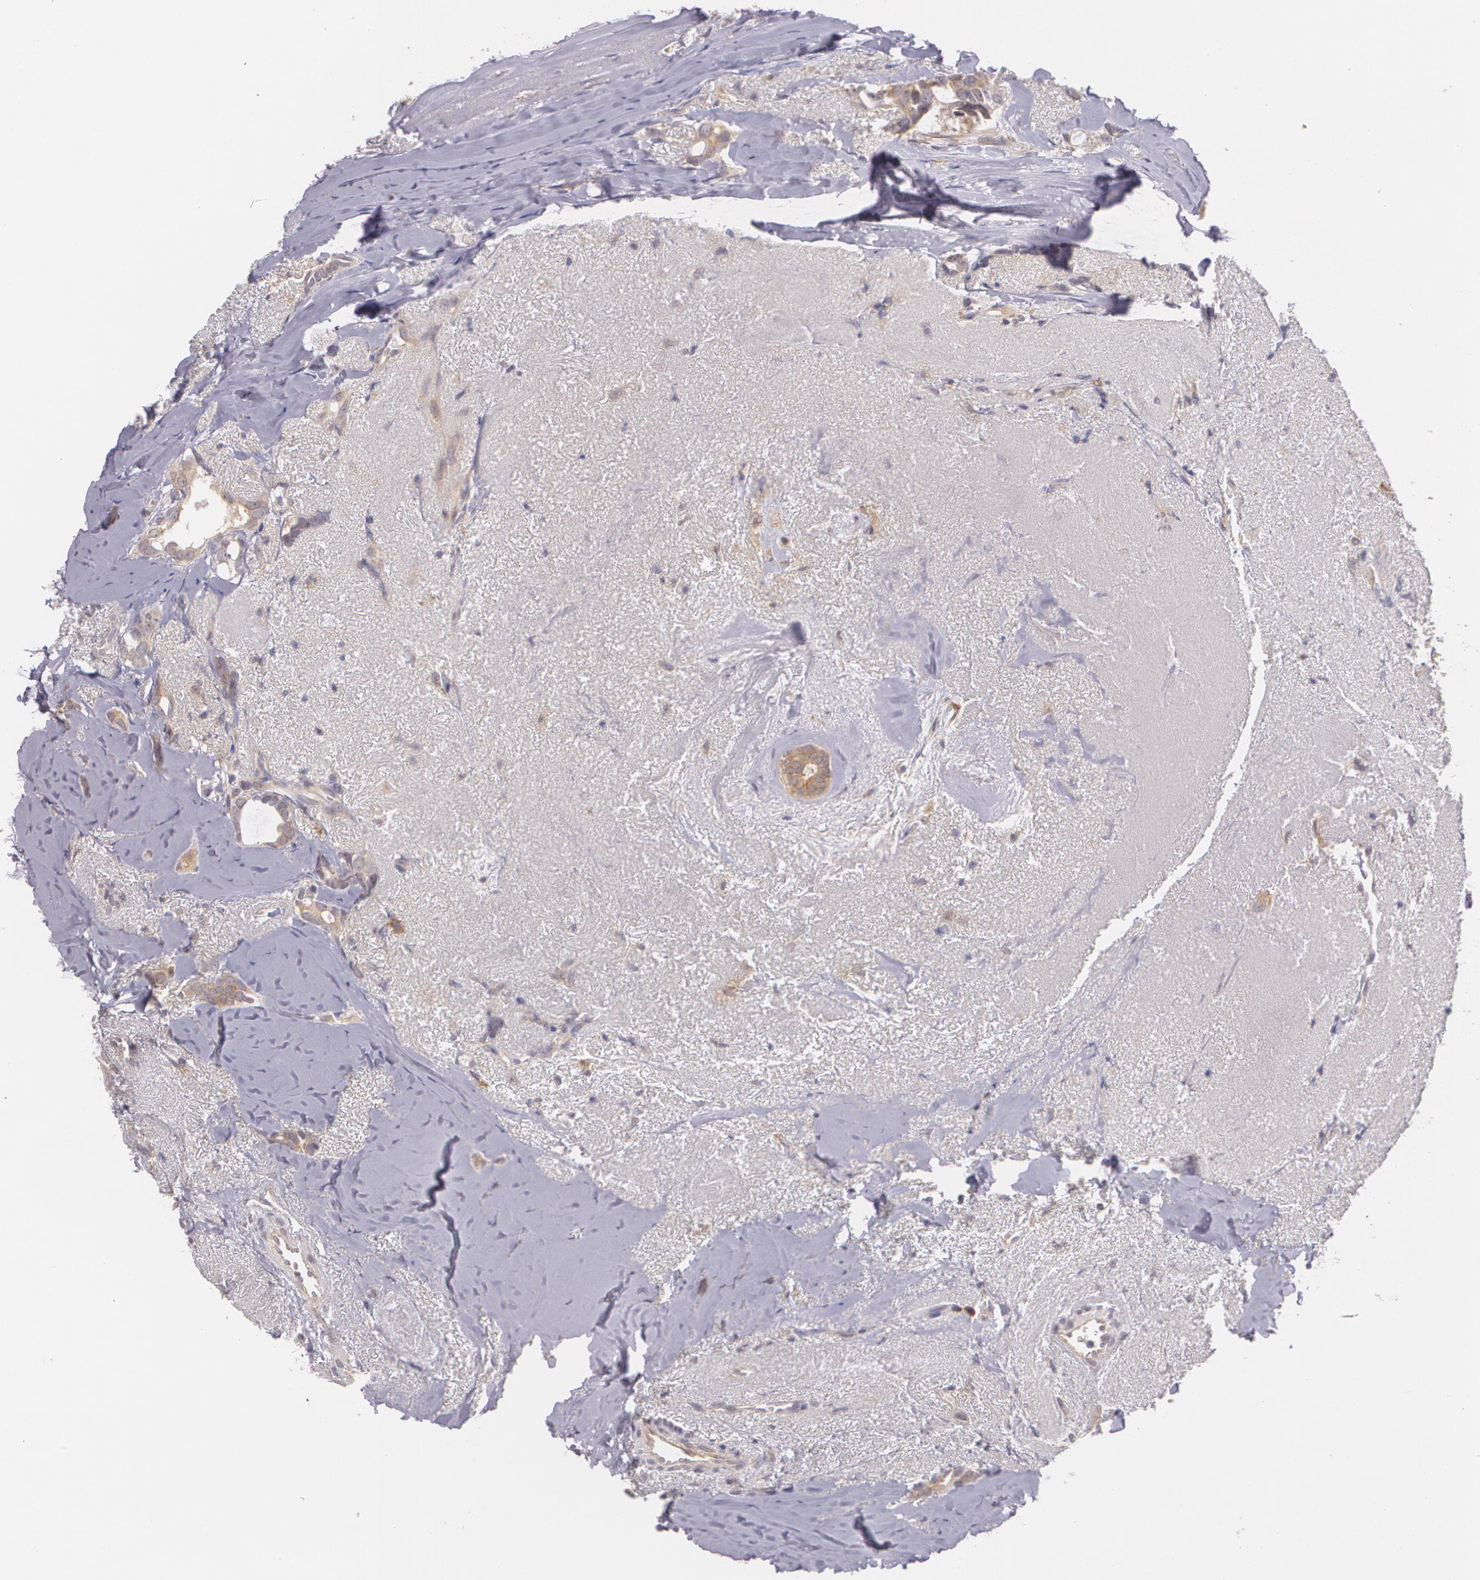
{"staining": {"intensity": "weak", "quantity": ">75%", "location": "cytoplasmic/membranous"}, "tissue": "breast cancer", "cell_type": "Tumor cells", "image_type": "cancer", "snomed": [{"axis": "morphology", "description": "Duct carcinoma"}, {"axis": "topography", "description": "Breast"}], "caption": "This histopathology image demonstrates IHC staining of human breast invasive ductal carcinoma, with low weak cytoplasmic/membranous positivity in approximately >75% of tumor cells.", "gene": "CCL17", "patient": {"sex": "female", "age": 54}}